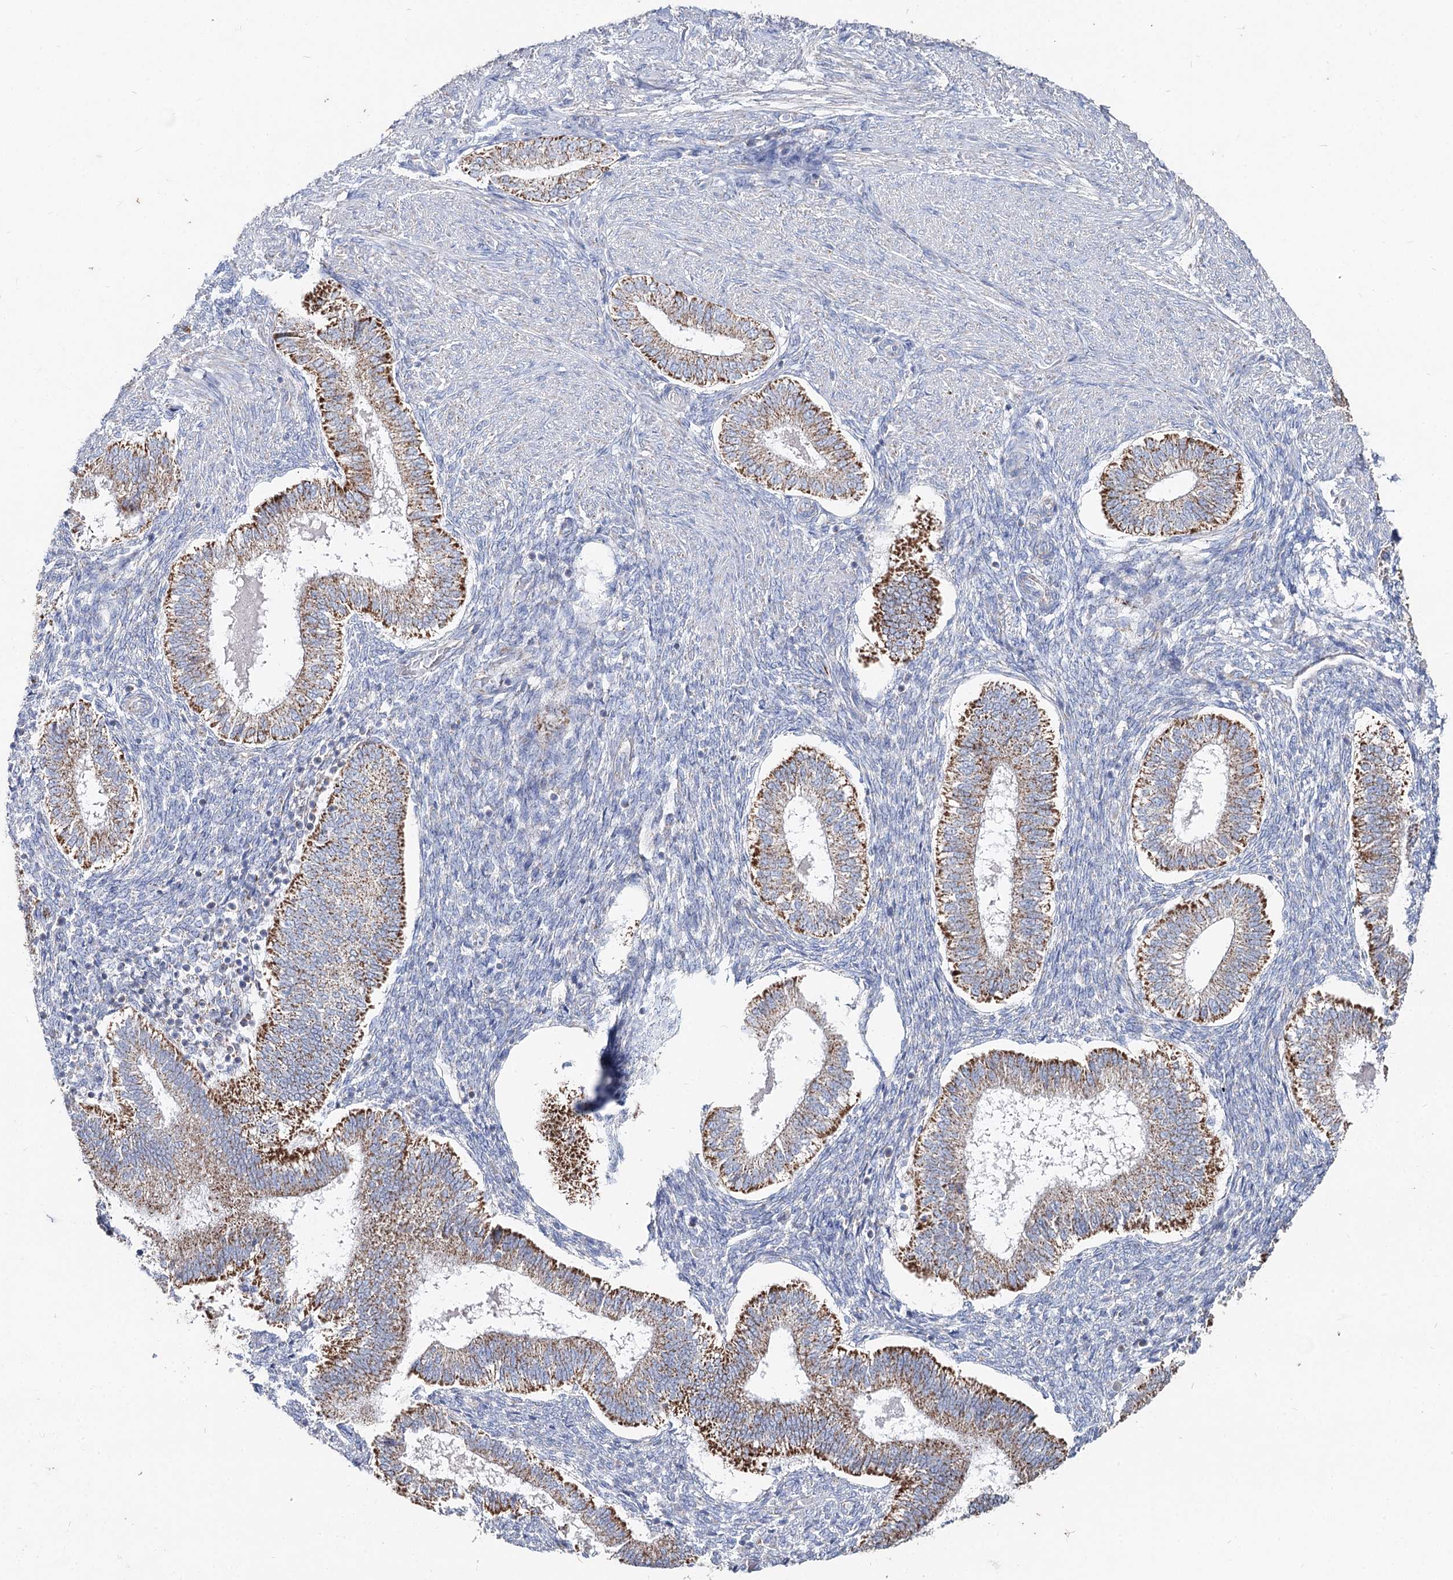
{"staining": {"intensity": "negative", "quantity": "none", "location": "none"}, "tissue": "endometrium", "cell_type": "Cells in endometrial stroma", "image_type": "normal", "snomed": [{"axis": "morphology", "description": "Normal tissue, NOS"}, {"axis": "topography", "description": "Endometrium"}], "caption": "The histopathology image demonstrates no significant staining in cells in endometrial stroma of endometrium. Nuclei are stained in blue.", "gene": "MCCC2", "patient": {"sex": "female", "age": 25}}